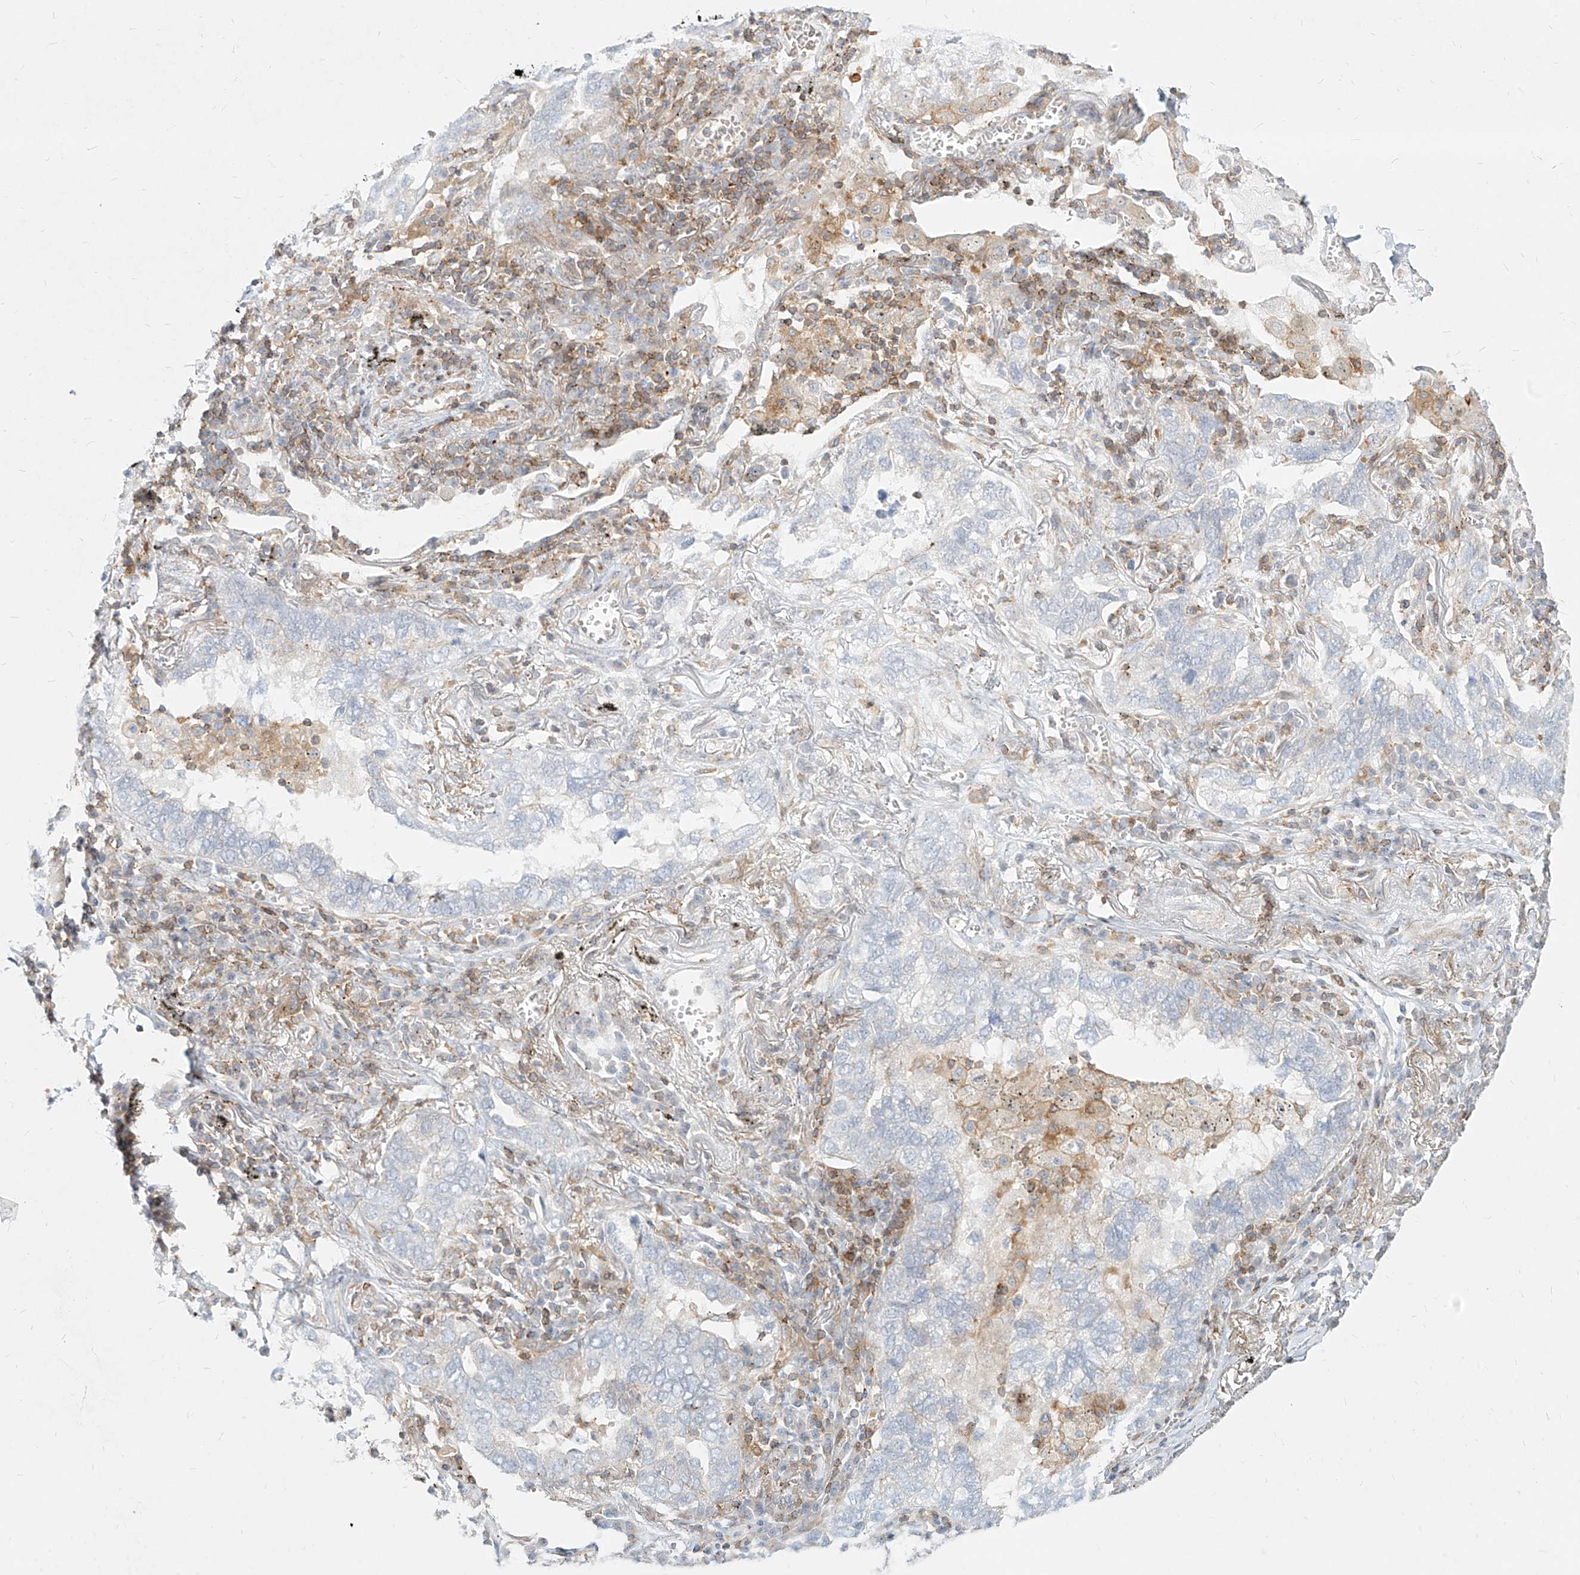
{"staining": {"intensity": "negative", "quantity": "none", "location": "none"}, "tissue": "lung cancer", "cell_type": "Tumor cells", "image_type": "cancer", "snomed": [{"axis": "morphology", "description": "Adenocarcinoma, NOS"}, {"axis": "topography", "description": "Lung"}], "caption": "Immunohistochemistry (IHC) photomicrograph of neoplastic tissue: human lung cancer stained with DAB reveals no significant protein positivity in tumor cells.", "gene": "SLC2A12", "patient": {"sex": "male", "age": 65}}